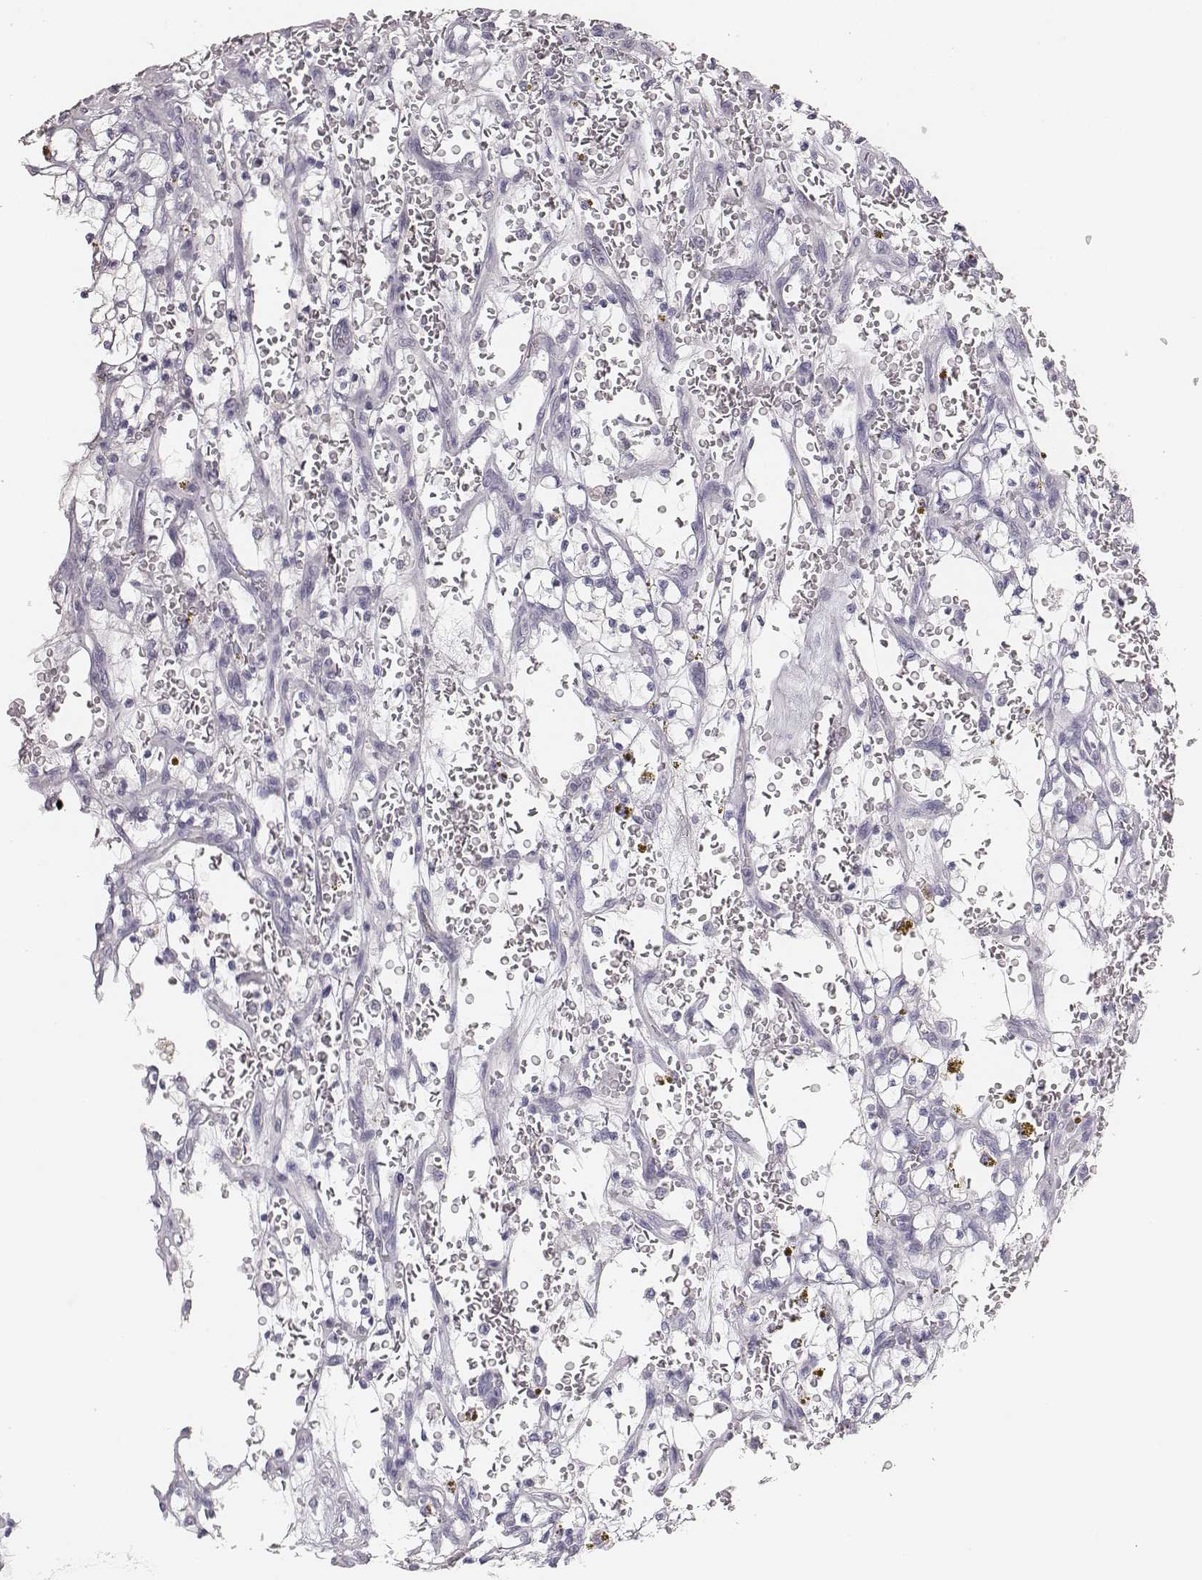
{"staining": {"intensity": "negative", "quantity": "none", "location": "none"}, "tissue": "renal cancer", "cell_type": "Tumor cells", "image_type": "cancer", "snomed": [{"axis": "morphology", "description": "Adenocarcinoma, NOS"}, {"axis": "topography", "description": "Kidney"}], "caption": "An immunohistochemistry (IHC) image of renal adenocarcinoma is shown. There is no staining in tumor cells of renal adenocarcinoma.", "gene": "MYH6", "patient": {"sex": "female", "age": 64}}